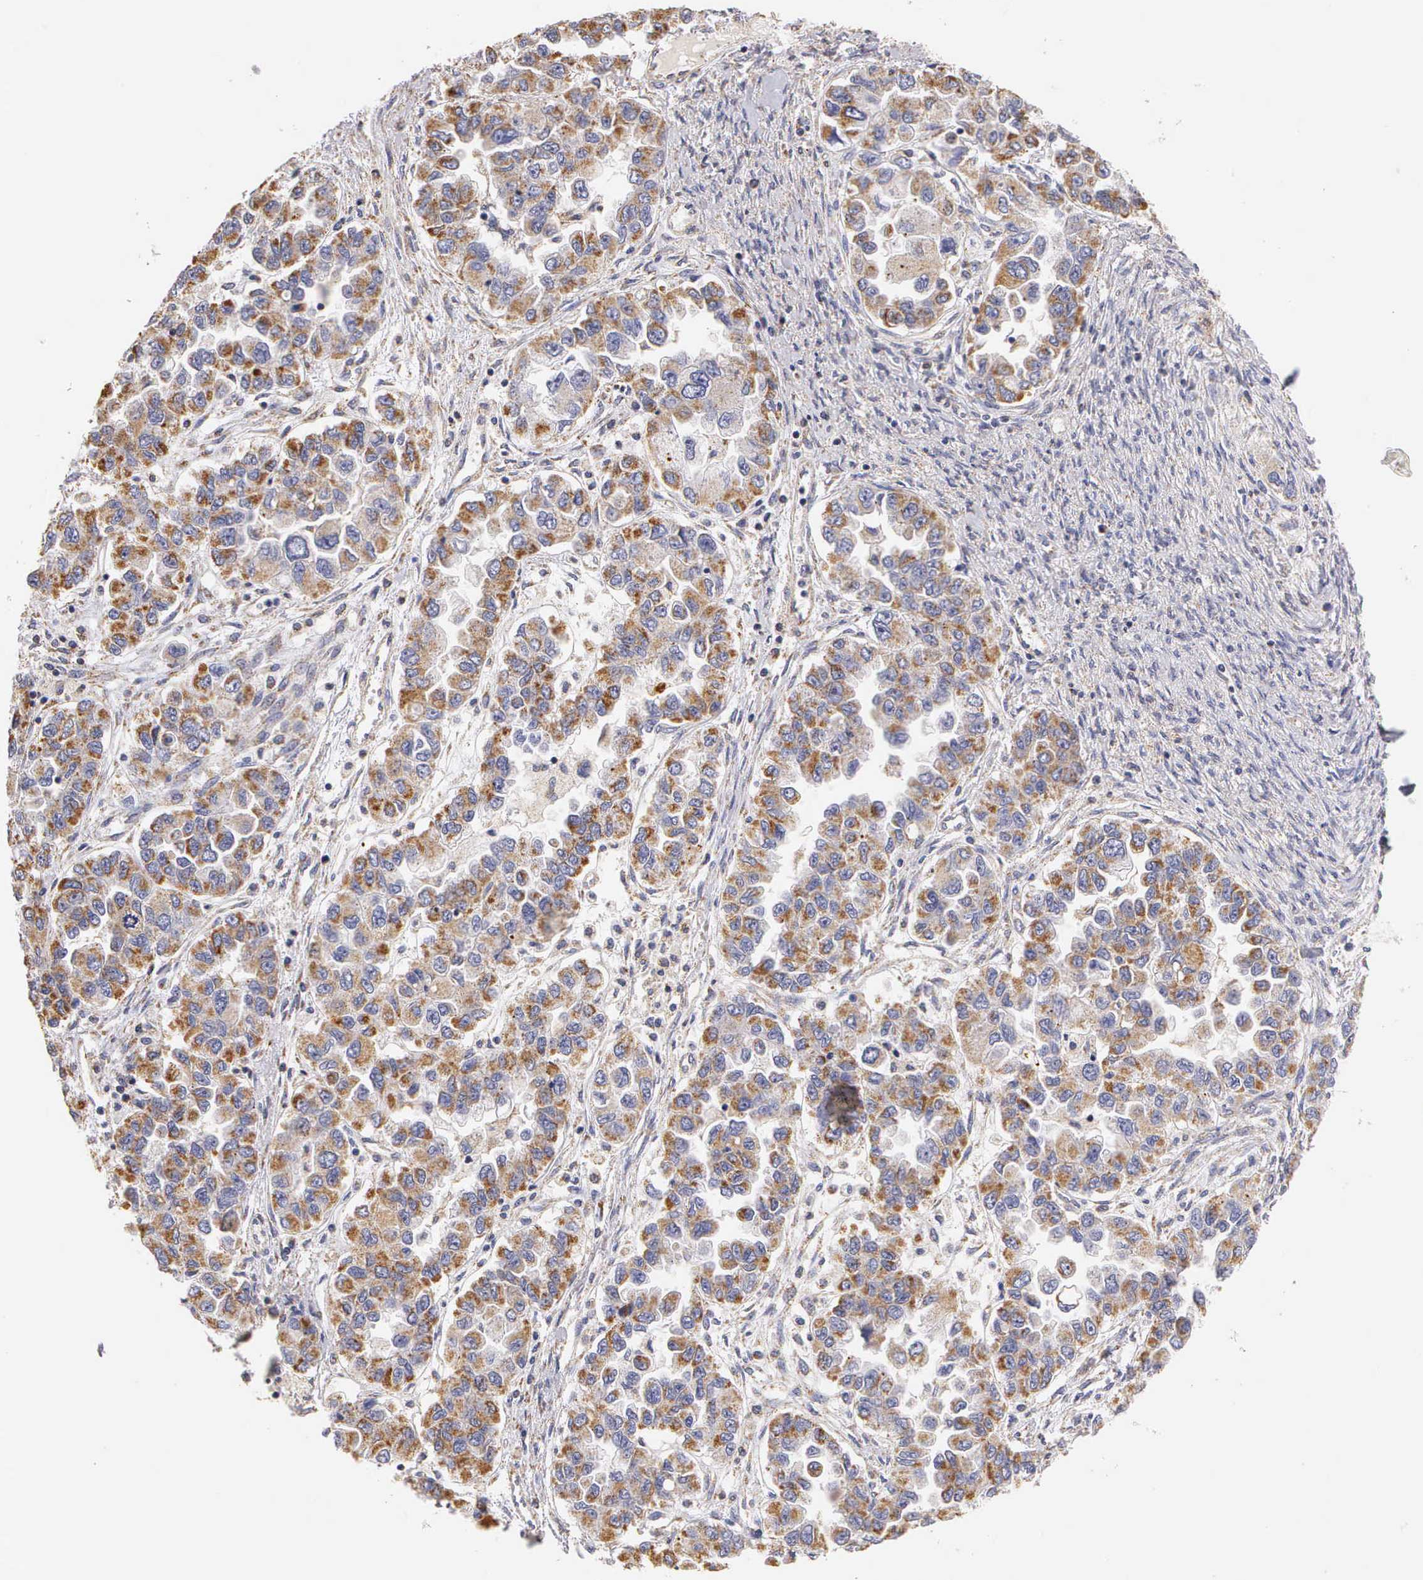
{"staining": {"intensity": "moderate", "quantity": "<25%", "location": "cytoplasmic/membranous,nuclear"}, "tissue": "ovarian cancer", "cell_type": "Tumor cells", "image_type": "cancer", "snomed": [{"axis": "morphology", "description": "Cystadenocarcinoma, serous, NOS"}, {"axis": "topography", "description": "Ovary"}], "caption": "Immunohistochemical staining of serous cystadenocarcinoma (ovarian) exhibits low levels of moderate cytoplasmic/membranous and nuclear protein staining in about <25% of tumor cells.", "gene": "ESR1", "patient": {"sex": "female", "age": 84}}